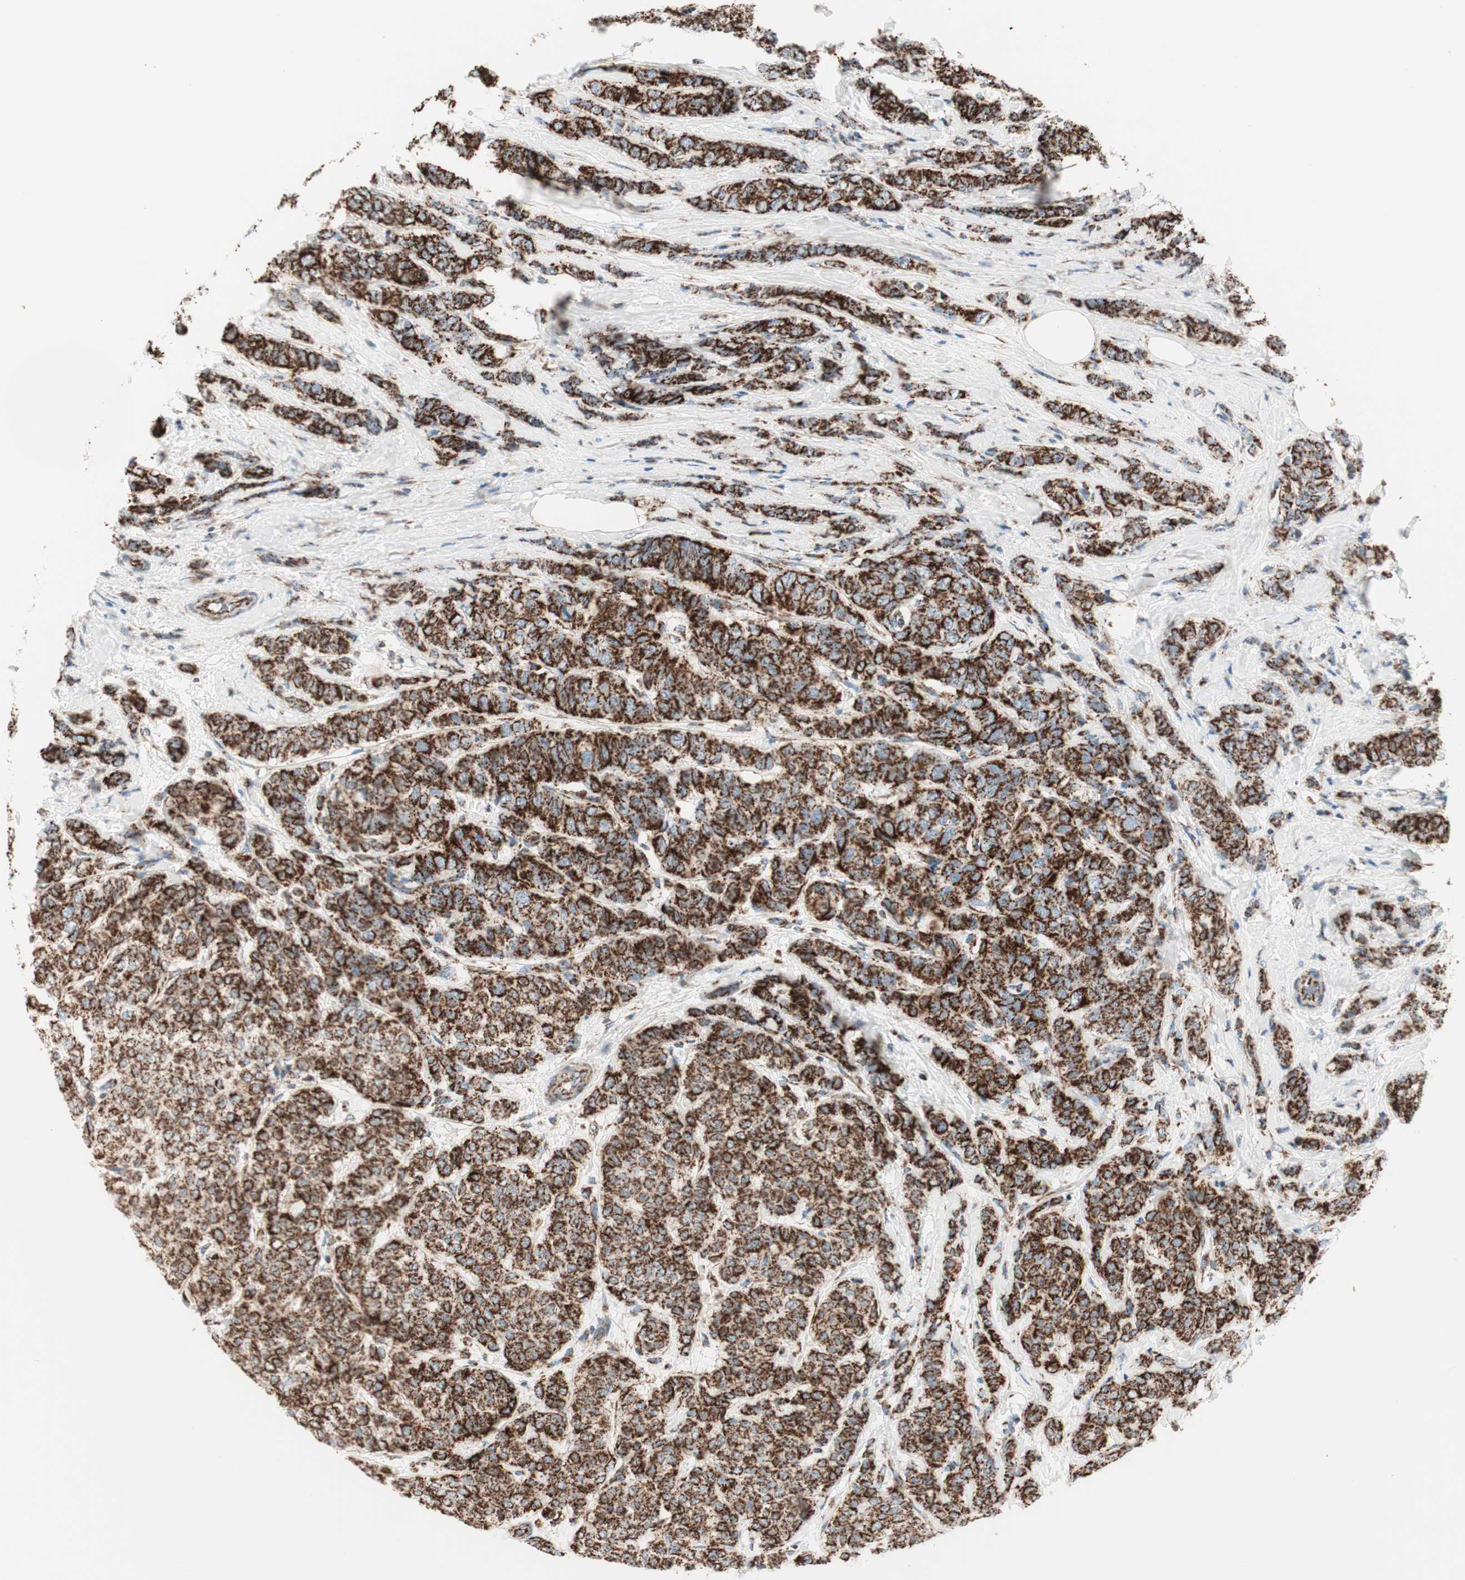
{"staining": {"intensity": "strong", "quantity": ">75%", "location": "cytoplasmic/membranous"}, "tissue": "breast cancer", "cell_type": "Tumor cells", "image_type": "cancer", "snomed": [{"axis": "morphology", "description": "Lobular carcinoma"}, {"axis": "topography", "description": "Breast"}], "caption": "The image displays staining of breast lobular carcinoma, revealing strong cytoplasmic/membranous protein staining (brown color) within tumor cells.", "gene": "TOMM20", "patient": {"sex": "female", "age": 60}}